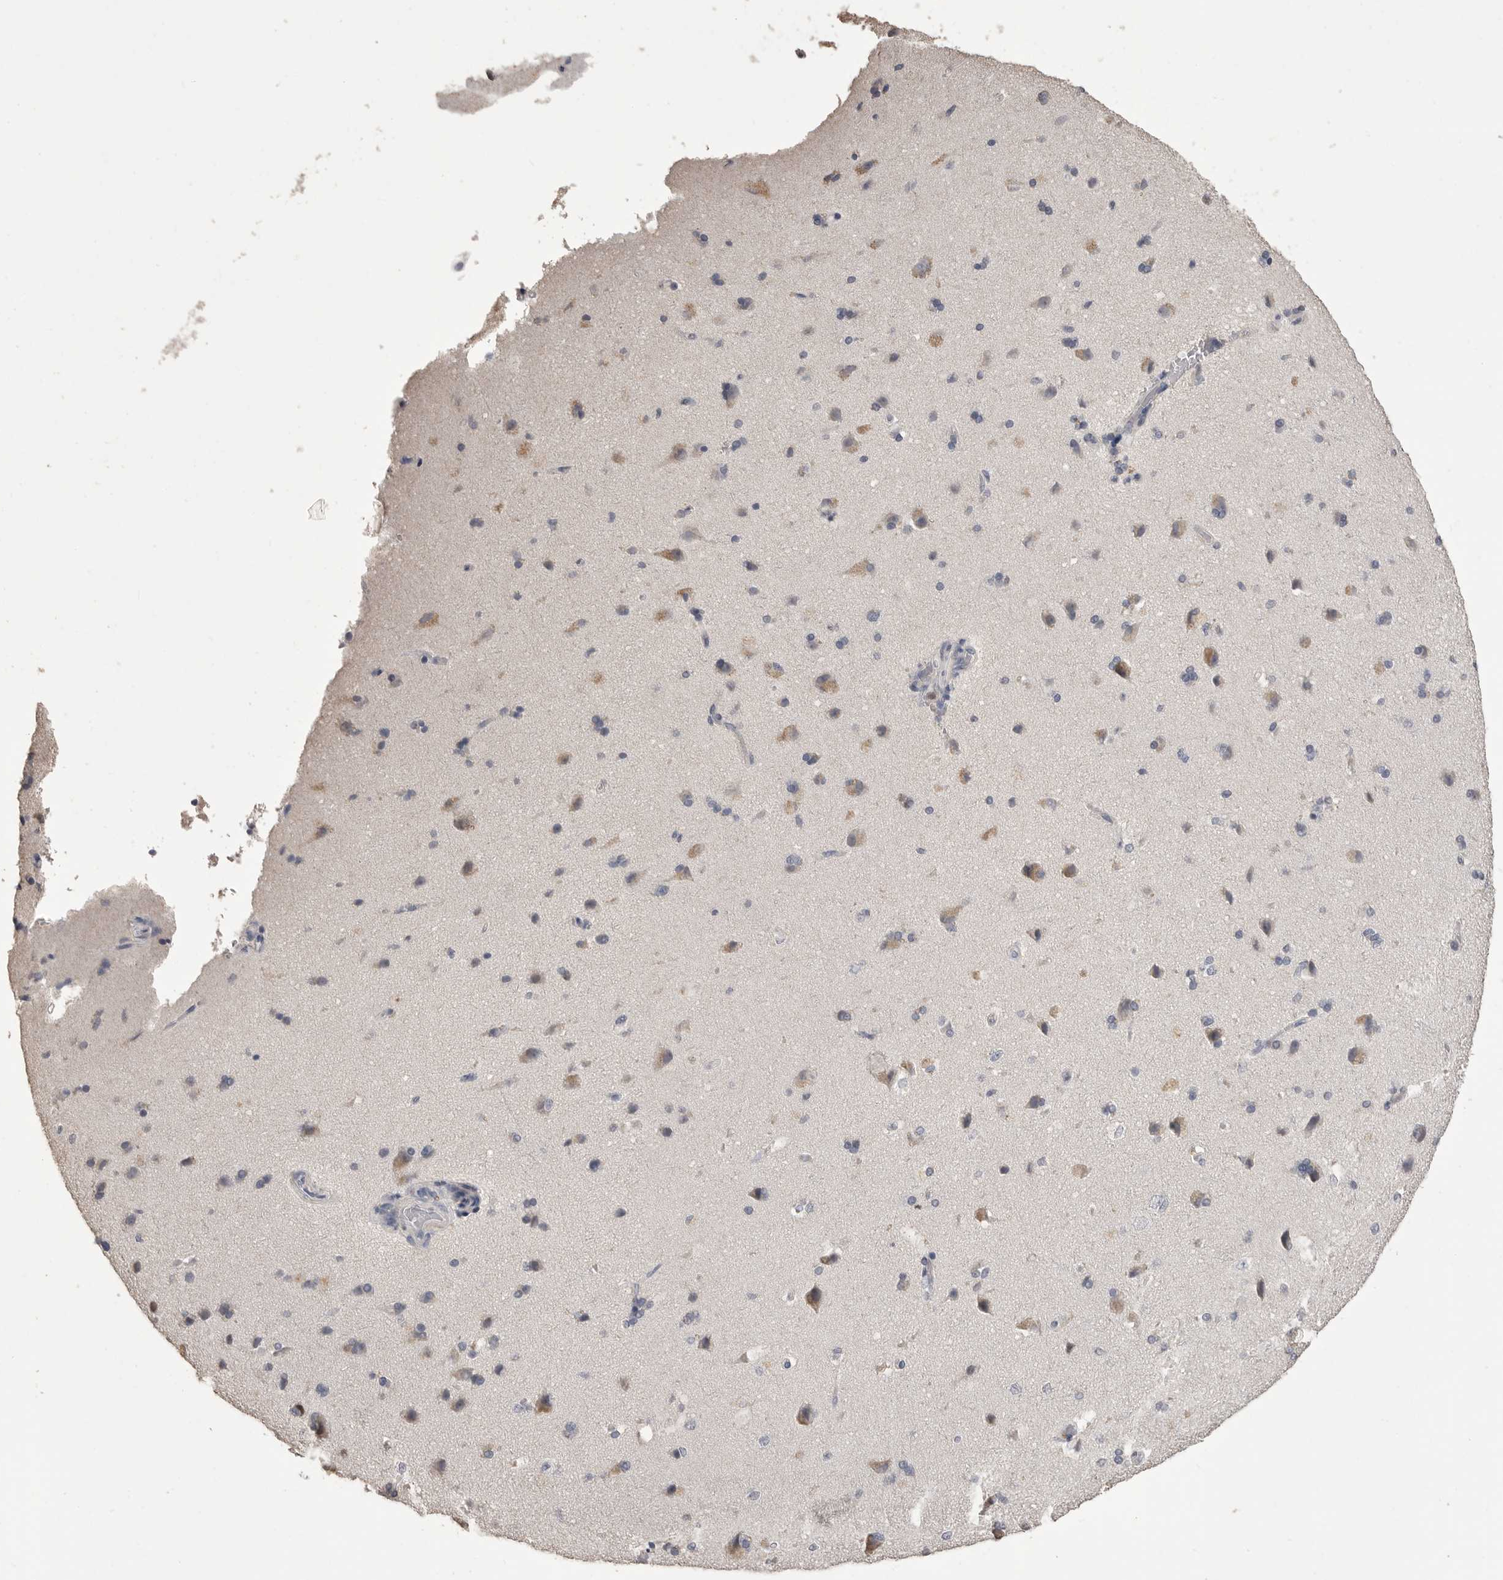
{"staining": {"intensity": "negative", "quantity": "none", "location": "none"}, "tissue": "cerebral cortex", "cell_type": "Endothelial cells", "image_type": "normal", "snomed": [{"axis": "morphology", "description": "Normal tissue, NOS"}, {"axis": "topography", "description": "Cerebral cortex"}], "caption": "The immunohistochemistry (IHC) histopathology image has no significant expression in endothelial cells of cerebral cortex.", "gene": "MMP7", "patient": {"sex": "male", "age": 62}}